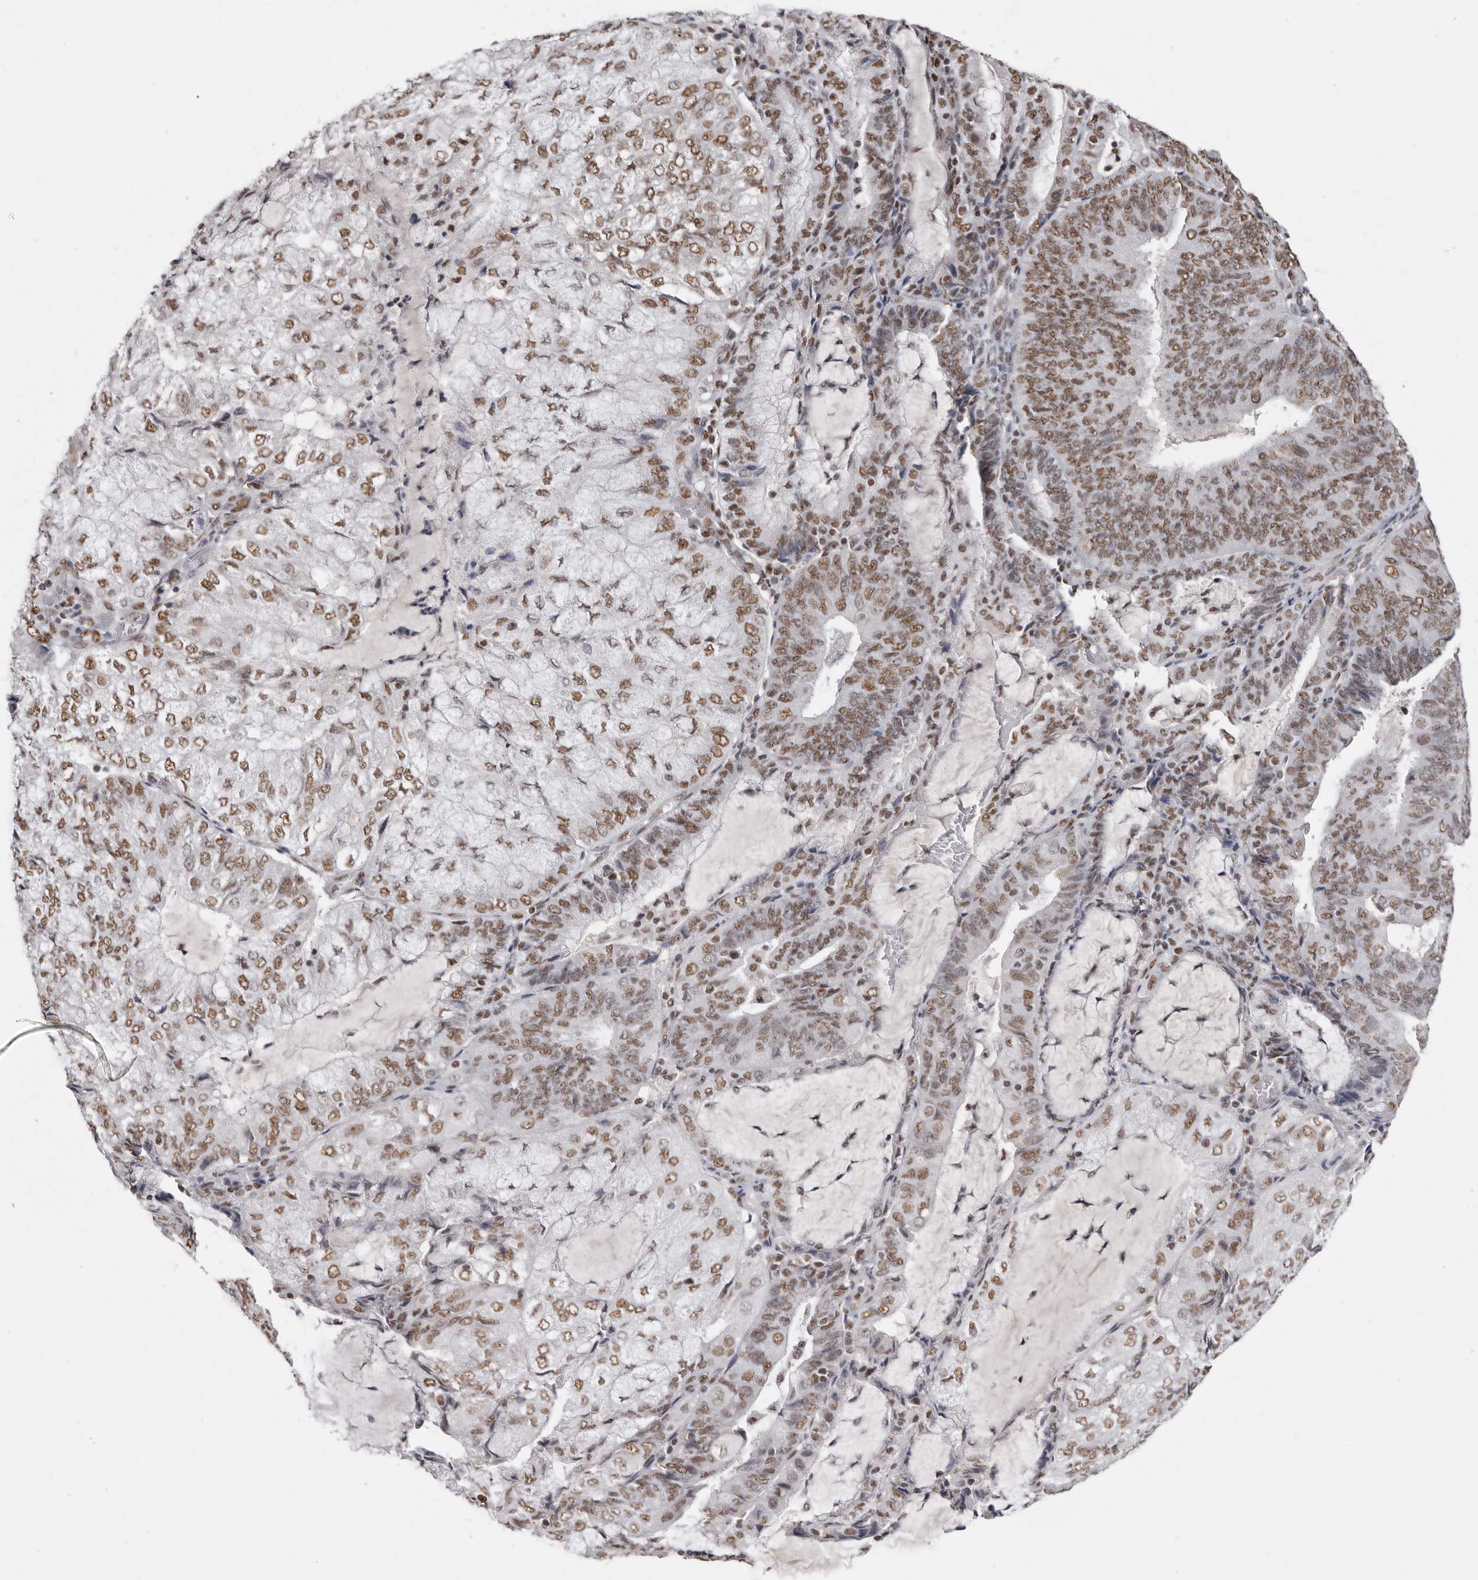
{"staining": {"intensity": "moderate", "quantity": ">75%", "location": "nuclear"}, "tissue": "endometrial cancer", "cell_type": "Tumor cells", "image_type": "cancer", "snomed": [{"axis": "morphology", "description": "Adenocarcinoma, NOS"}, {"axis": "topography", "description": "Endometrium"}], "caption": "A brown stain shows moderate nuclear expression of a protein in endometrial adenocarcinoma tumor cells.", "gene": "SCAF4", "patient": {"sex": "female", "age": 81}}